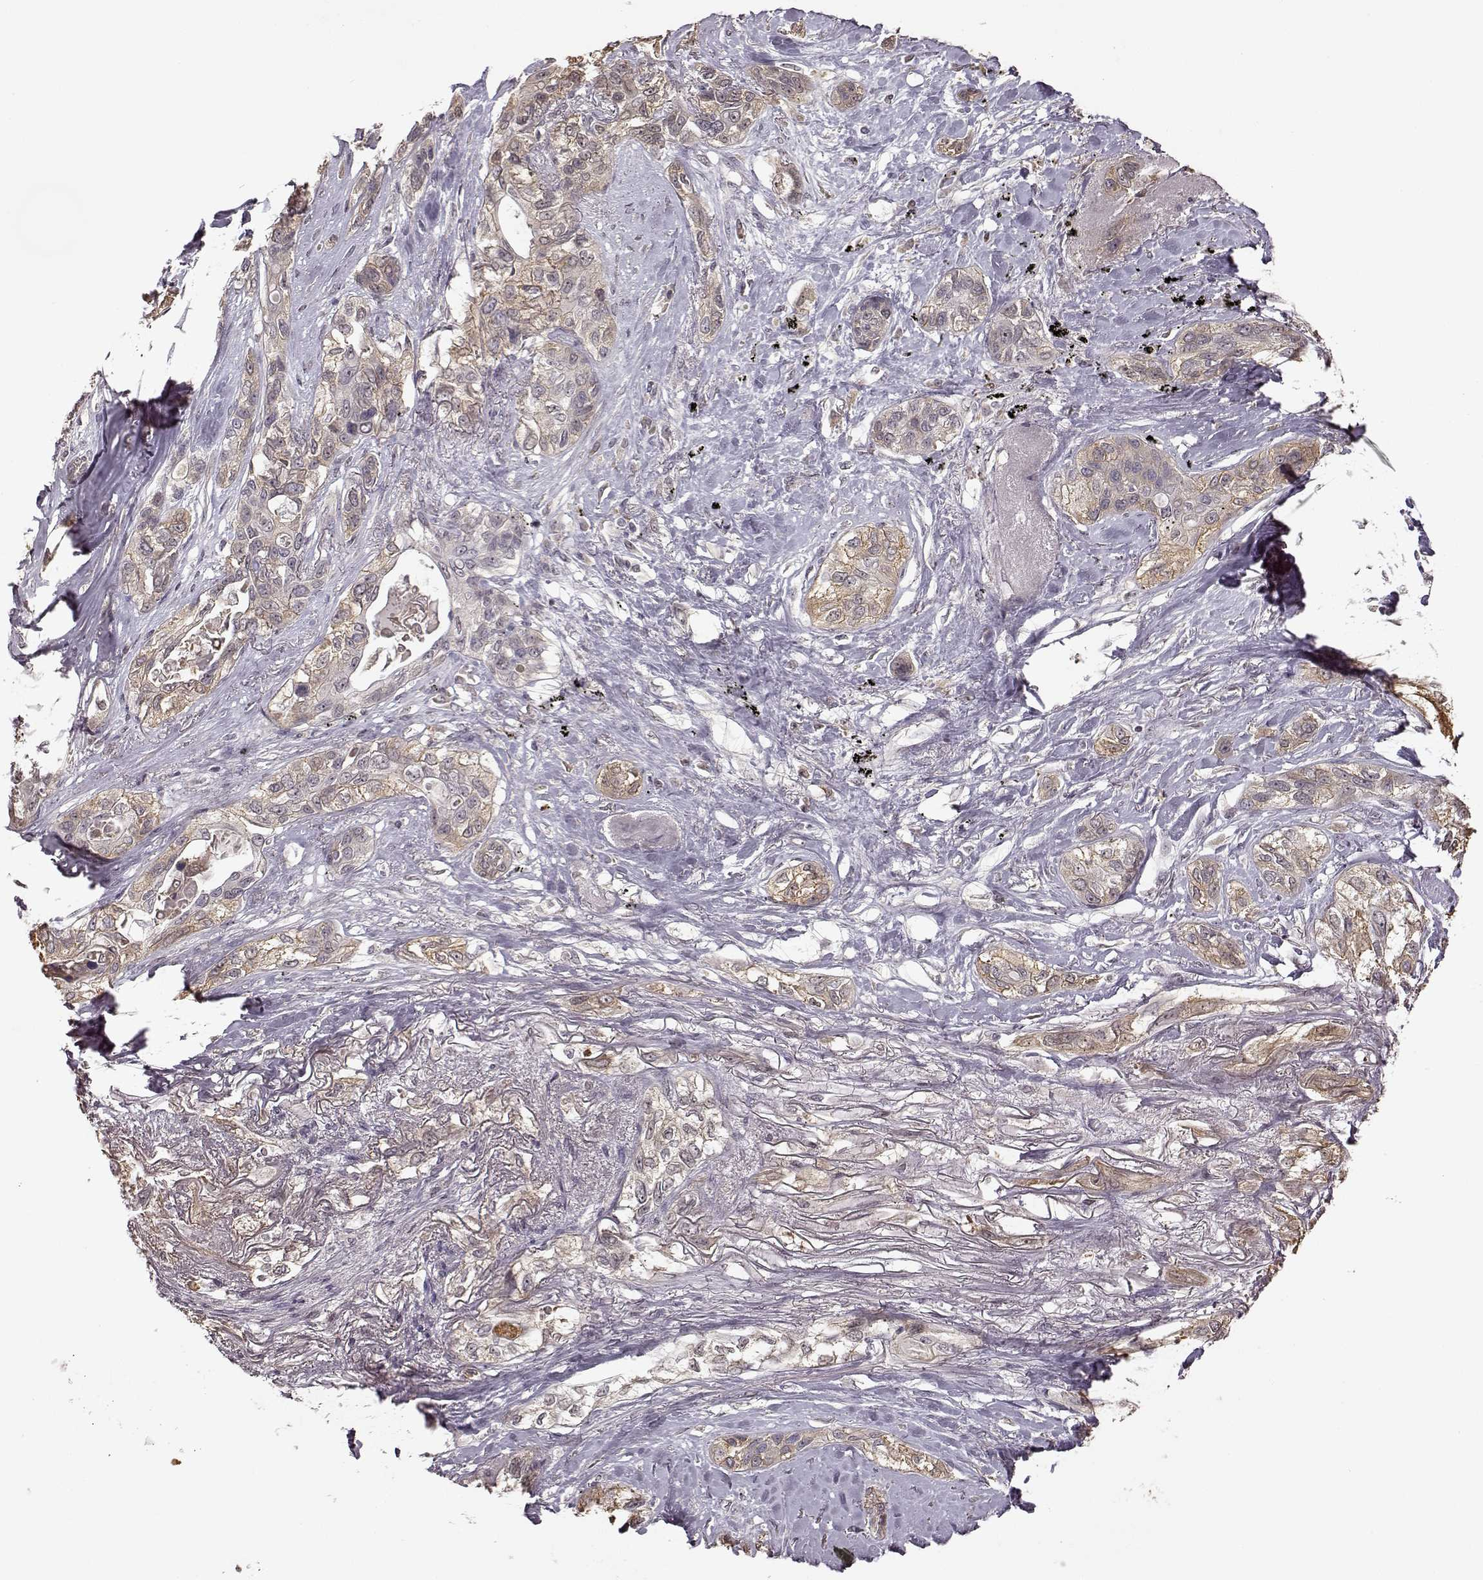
{"staining": {"intensity": "weak", "quantity": ">75%", "location": "cytoplasmic/membranous"}, "tissue": "lung cancer", "cell_type": "Tumor cells", "image_type": "cancer", "snomed": [{"axis": "morphology", "description": "Squamous cell carcinoma, NOS"}, {"axis": "topography", "description": "Lung"}], "caption": "This is an image of immunohistochemistry (IHC) staining of squamous cell carcinoma (lung), which shows weak staining in the cytoplasmic/membranous of tumor cells.", "gene": "CRB1", "patient": {"sex": "female", "age": 70}}